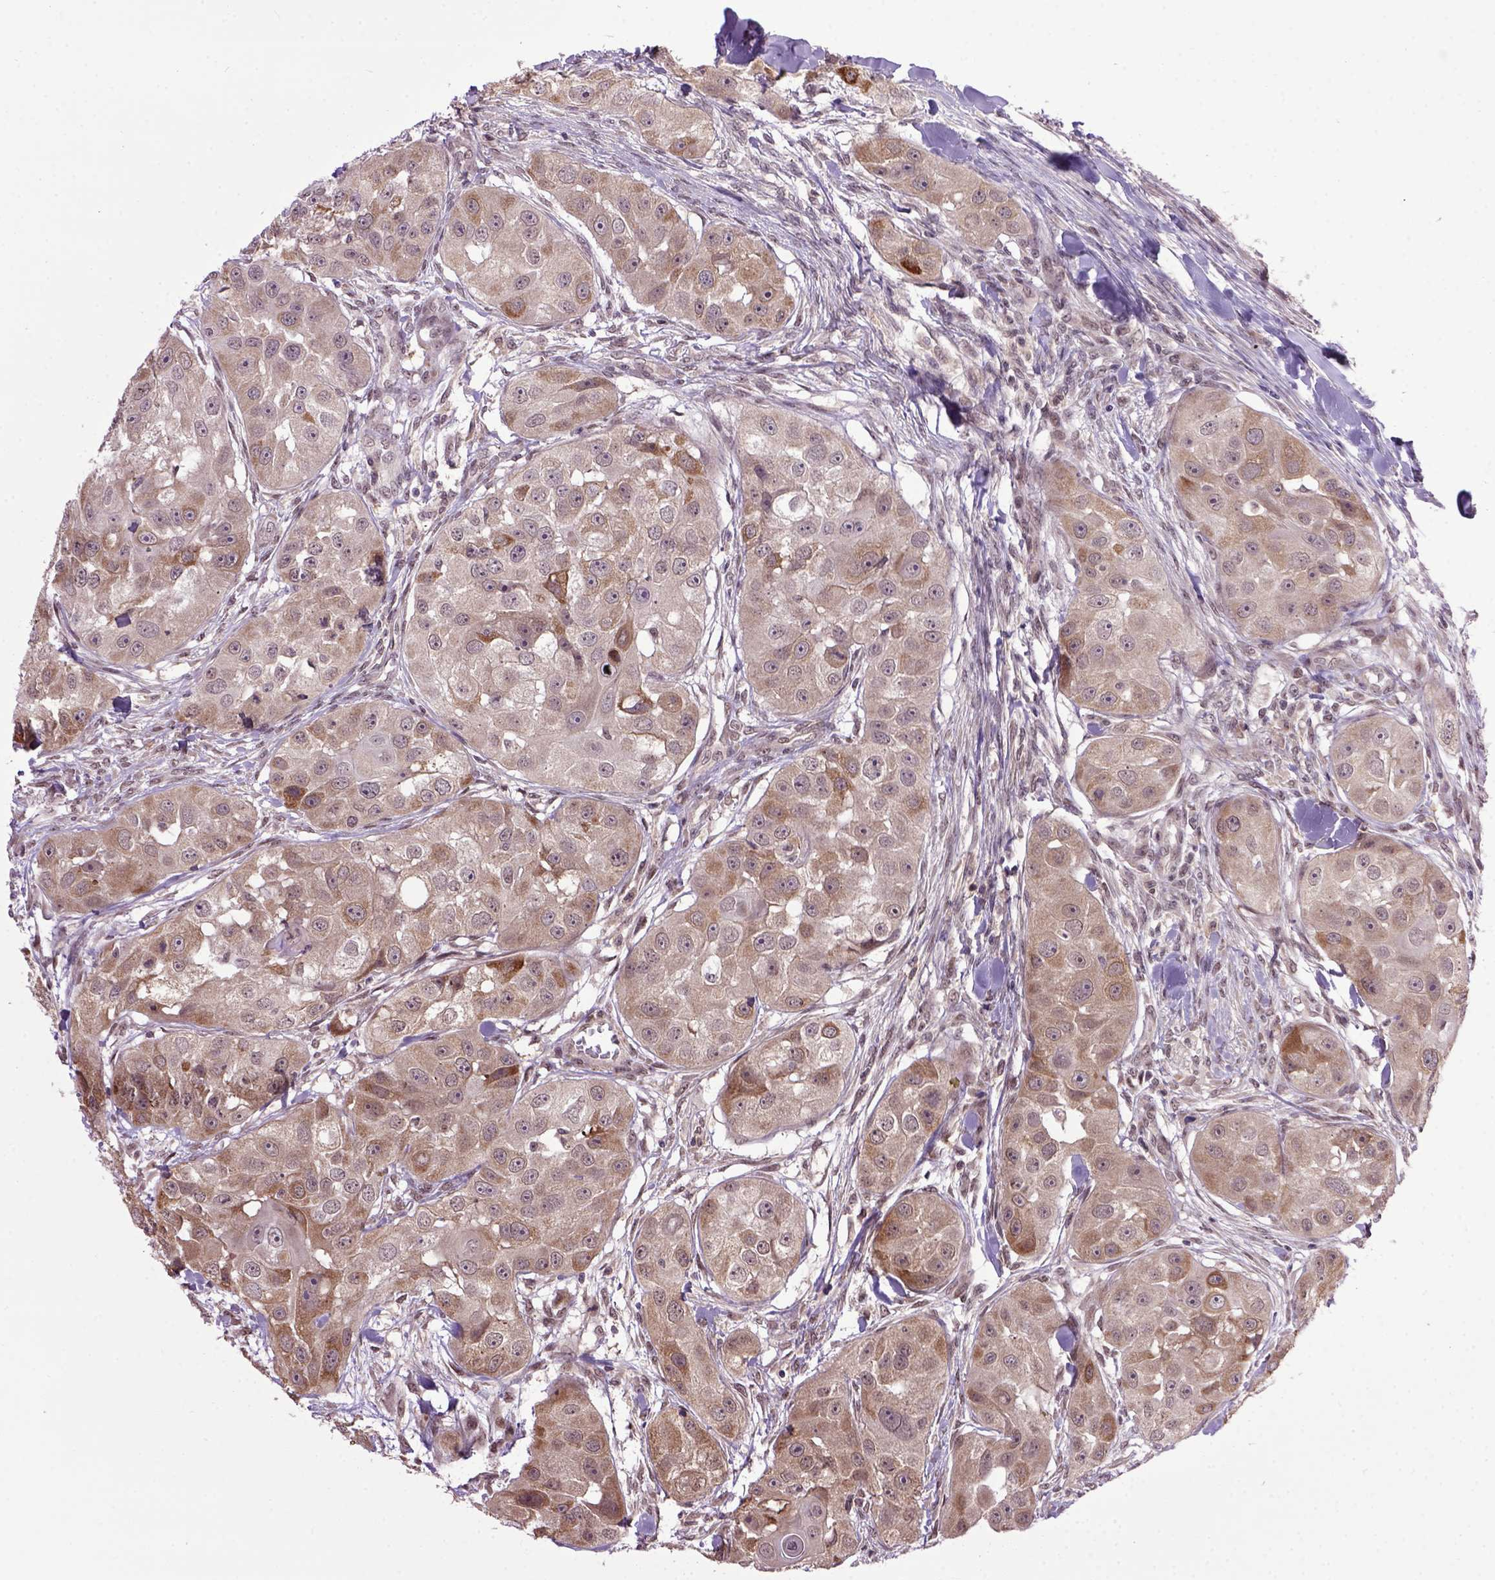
{"staining": {"intensity": "moderate", "quantity": "25%-75%", "location": "cytoplasmic/membranous"}, "tissue": "head and neck cancer", "cell_type": "Tumor cells", "image_type": "cancer", "snomed": [{"axis": "morphology", "description": "Squamous cell carcinoma, NOS"}, {"axis": "topography", "description": "Head-Neck"}], "caption": "An image showing moderate cytoplasmic/membranous staining in approximately 25%-75% of tumor cells in head and neck cancer (squamous cell carcinoma), as visualized by brown immunohistochemical staining.", "gene": "RAB43", "patient": {"sex": "male", "age": 51}}